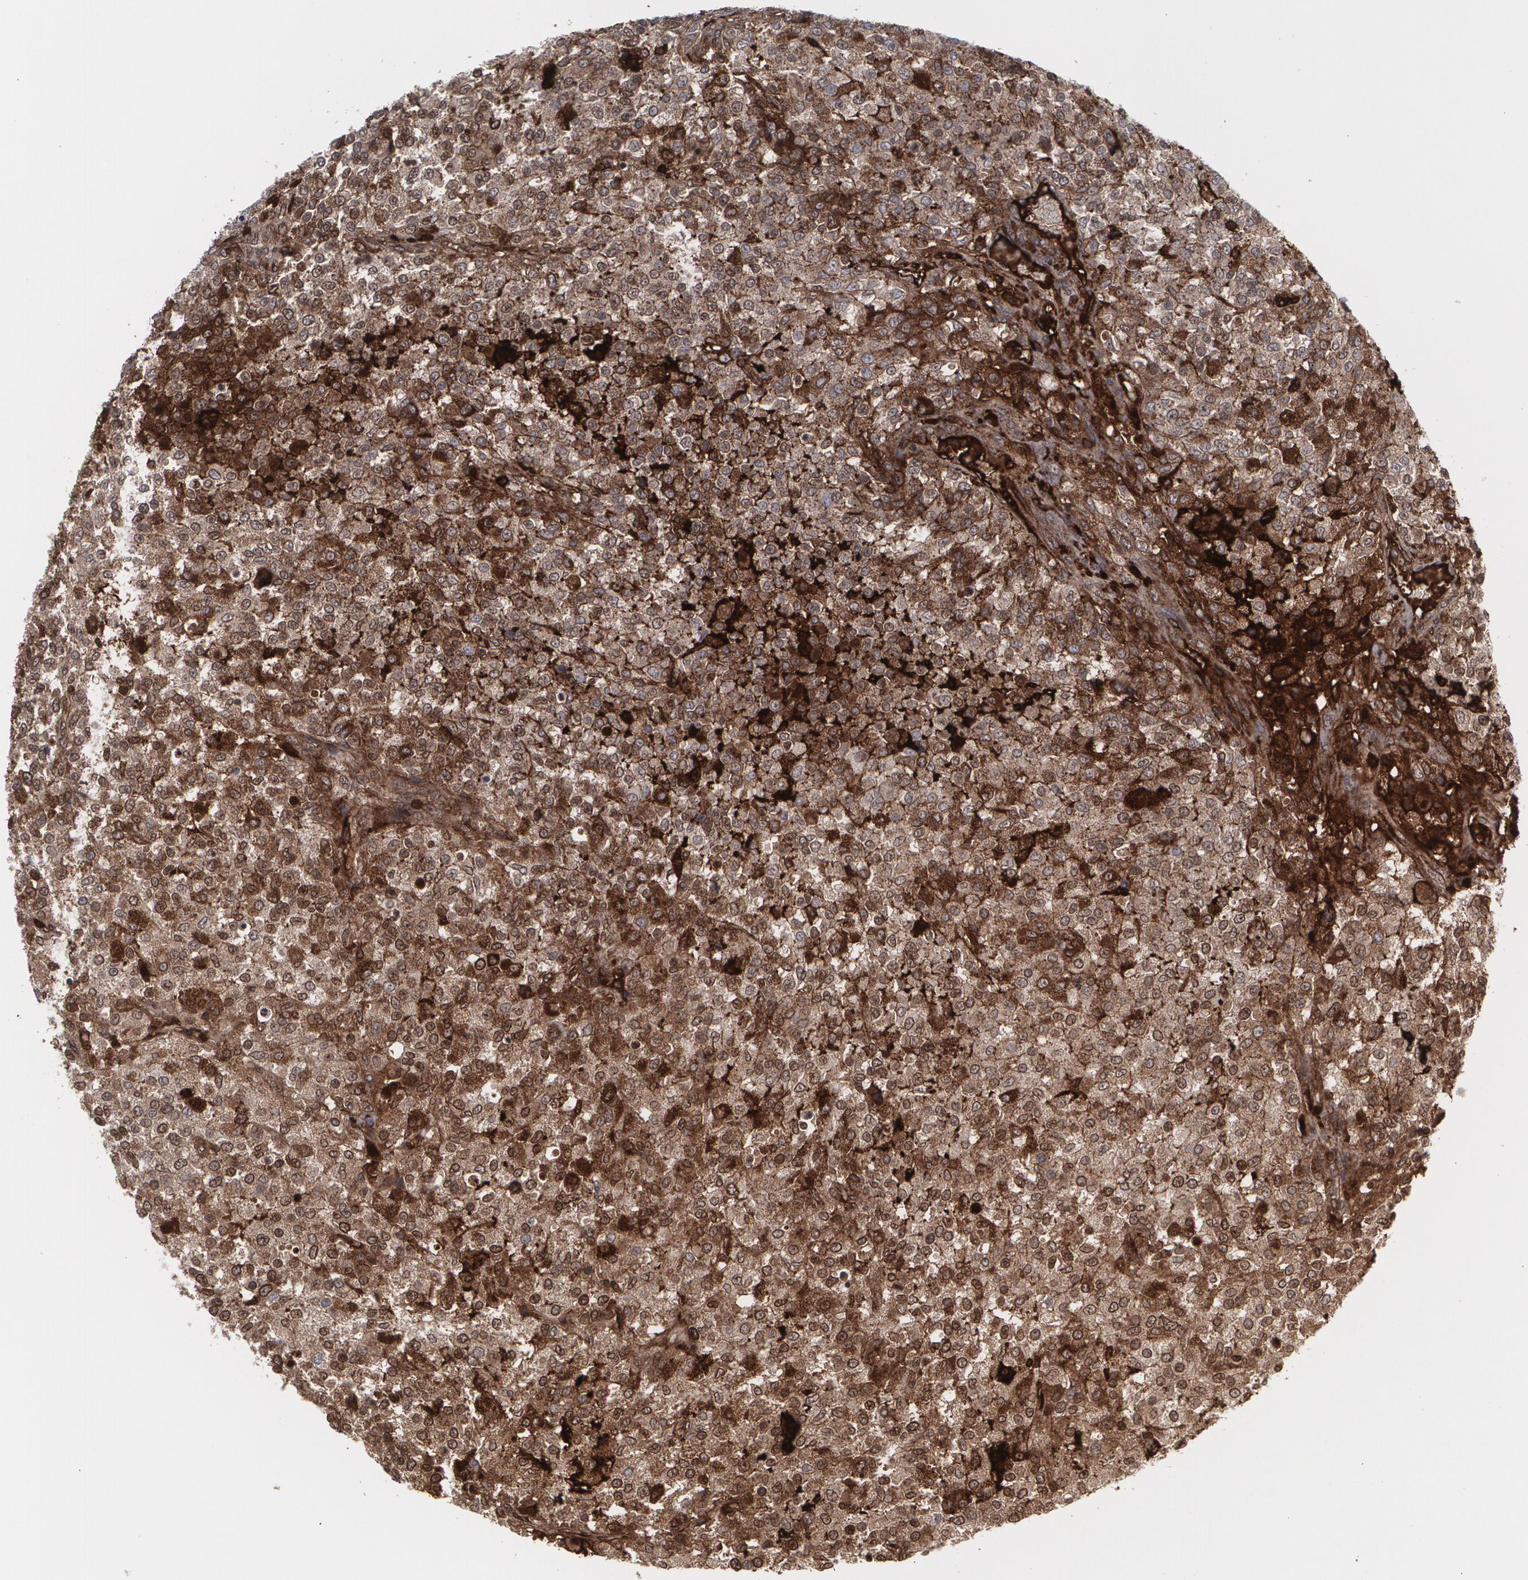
{"staining": {"intensity": "weak", "quantity": "25%-75%", "location": "cytoplasmic/membranous"}, "tissue": "testis cancer", "cell_type": "Tumor cells", "image_type": "cancer", "snomed": [{"axis": "morphology", "description": "Seminoma, NOS"}, {"axis": "topography", "description": "Testis"}], "caption": "This micrograph exhibits immunohistochemistry staining of human testis cancer (seminoma), with low weak cytoplasmic/membranous expression in about 25%-75% of tumor cells.", "gene": "LRG1", "patient": {"sex": "male", "age": 59}}